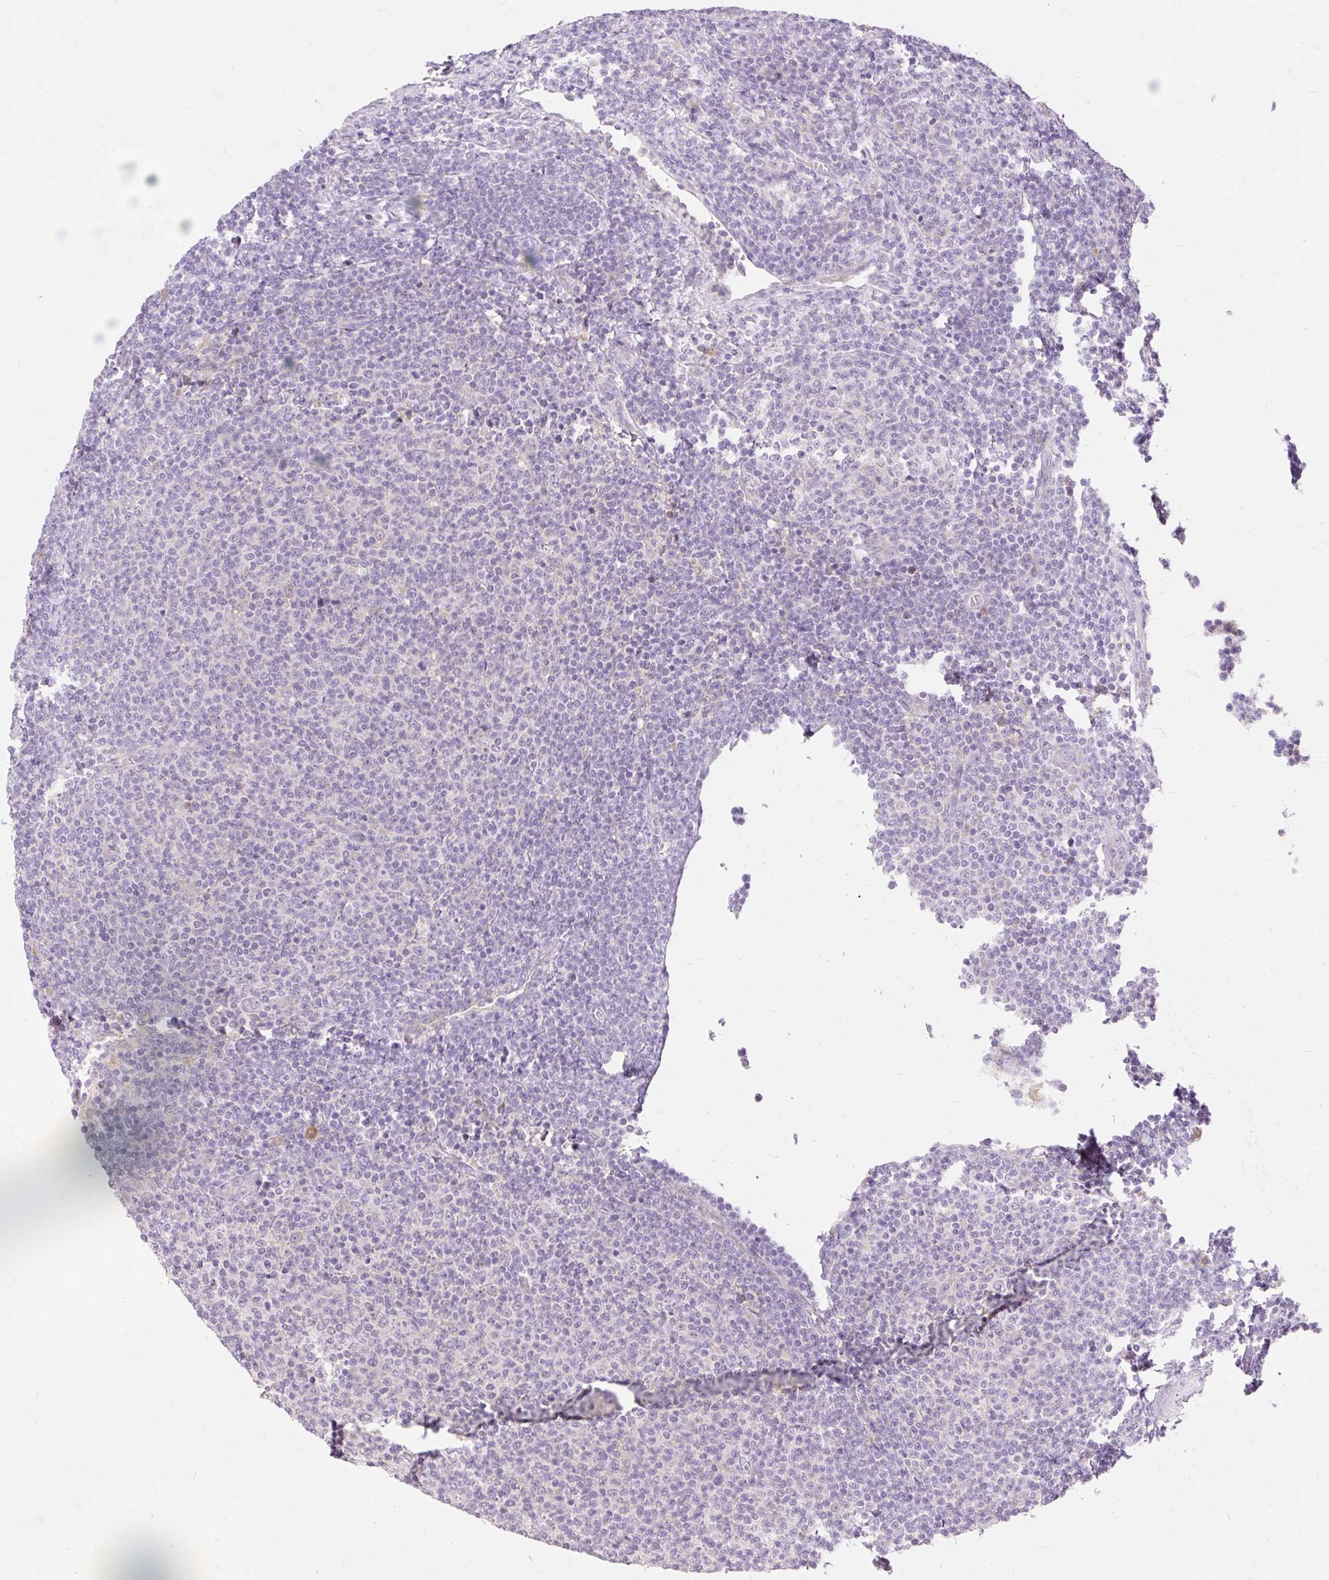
{"staining": {"intensity": "negative", "quantity": "none", "location": "none"}, "tissue": "lymphoma", "cell_type": "Tumor cells", "image_type": "cancer", "snomed": [{"axis": "morphology", "description": "Malignant lymphoma, non-Hodgkin's type, Low grade"}, {"axis": "topography", "description": "Lymph node"}], "caption": "Tumor cells show no significant protein staining in lymphoma. (IHC, brightfield microscopy, high magnification).", "gene": "SEC63", "patient": {"sex": "male", "age": 66}}